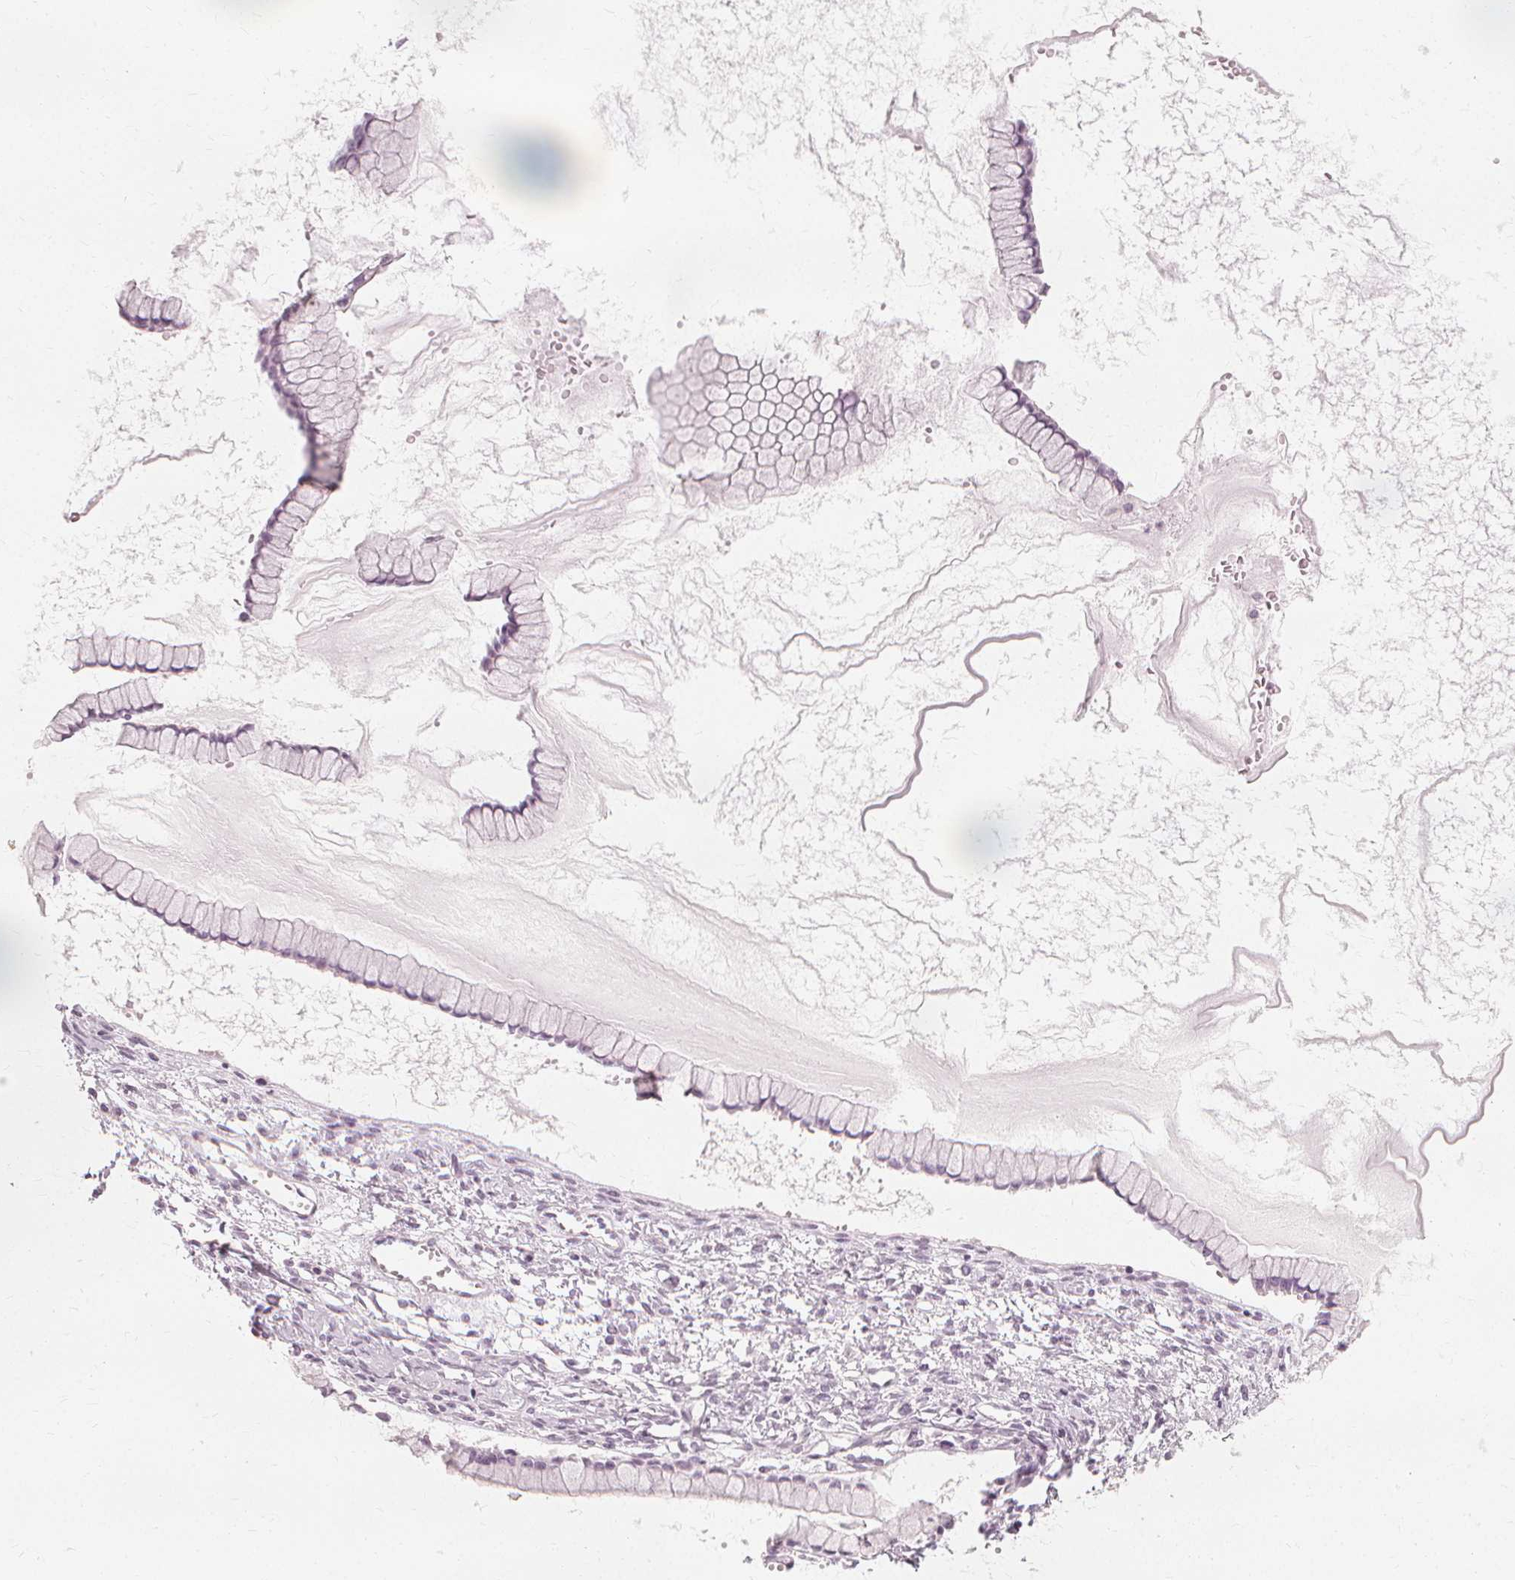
{"staining": {"intensity": "negative", "quantity": "none", "location": "none"}, "tissue": "ovarian cancer", "cell_type": "Tumor cells", "image_type": "cancer", "snomed": [{"axis": "morphology", "description": "Cystadenocarcinoma, mucinous, NOS"}, {"axis": "topography", "description": "Ovary"}], "caption": "IHC photomicrograph of neoplastic tissue: human ovarian mucinous cystadenocarcinoma stained with DAB (3,3'-diaminobenzidine) exhibits no significant protein expression in tumor cells.", "gene": "NXPE1", "patient": {"sex": "female", "age": 41}}